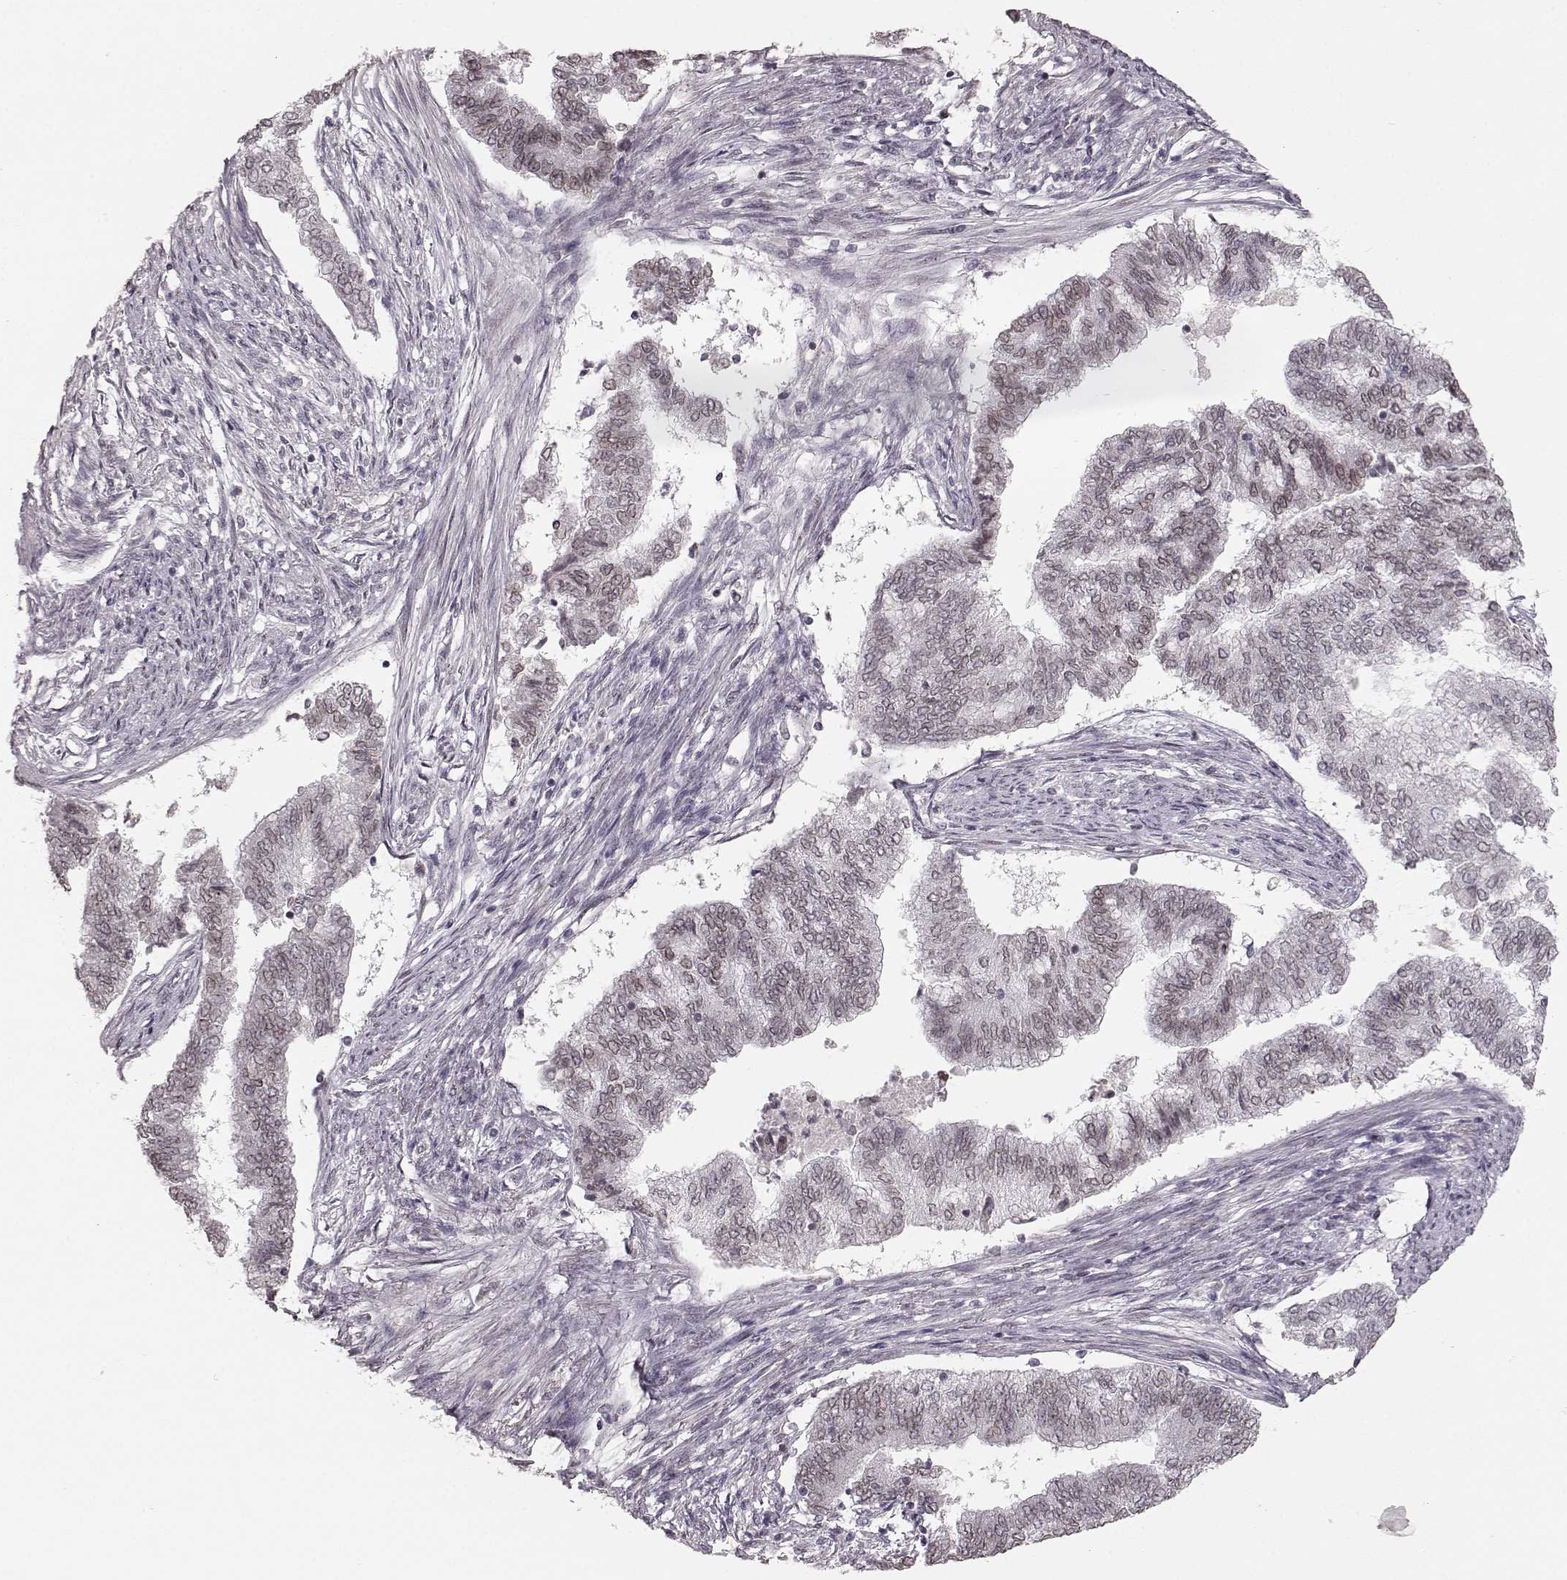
{"staining": {"intensity": "weak", "quantity": ">75%", "location": "cytoplasmic/membranous,nuclear"}, "tissue": "endometrial cancer", "cell_type": "Tumor cells", "image_type": "cancer", "snomed": [{"axis": "morphology", "description": "Adenocarcinoma, NOS"}, {"axis": "topography", "description": "Endometrium"}], "caption": "Adenocarcinoma (endometrial) stained with a protein marker reveals weak staining in tumor cells.", "gene": "DCAF12", "patient": {"sex": "female", "age": 65}}